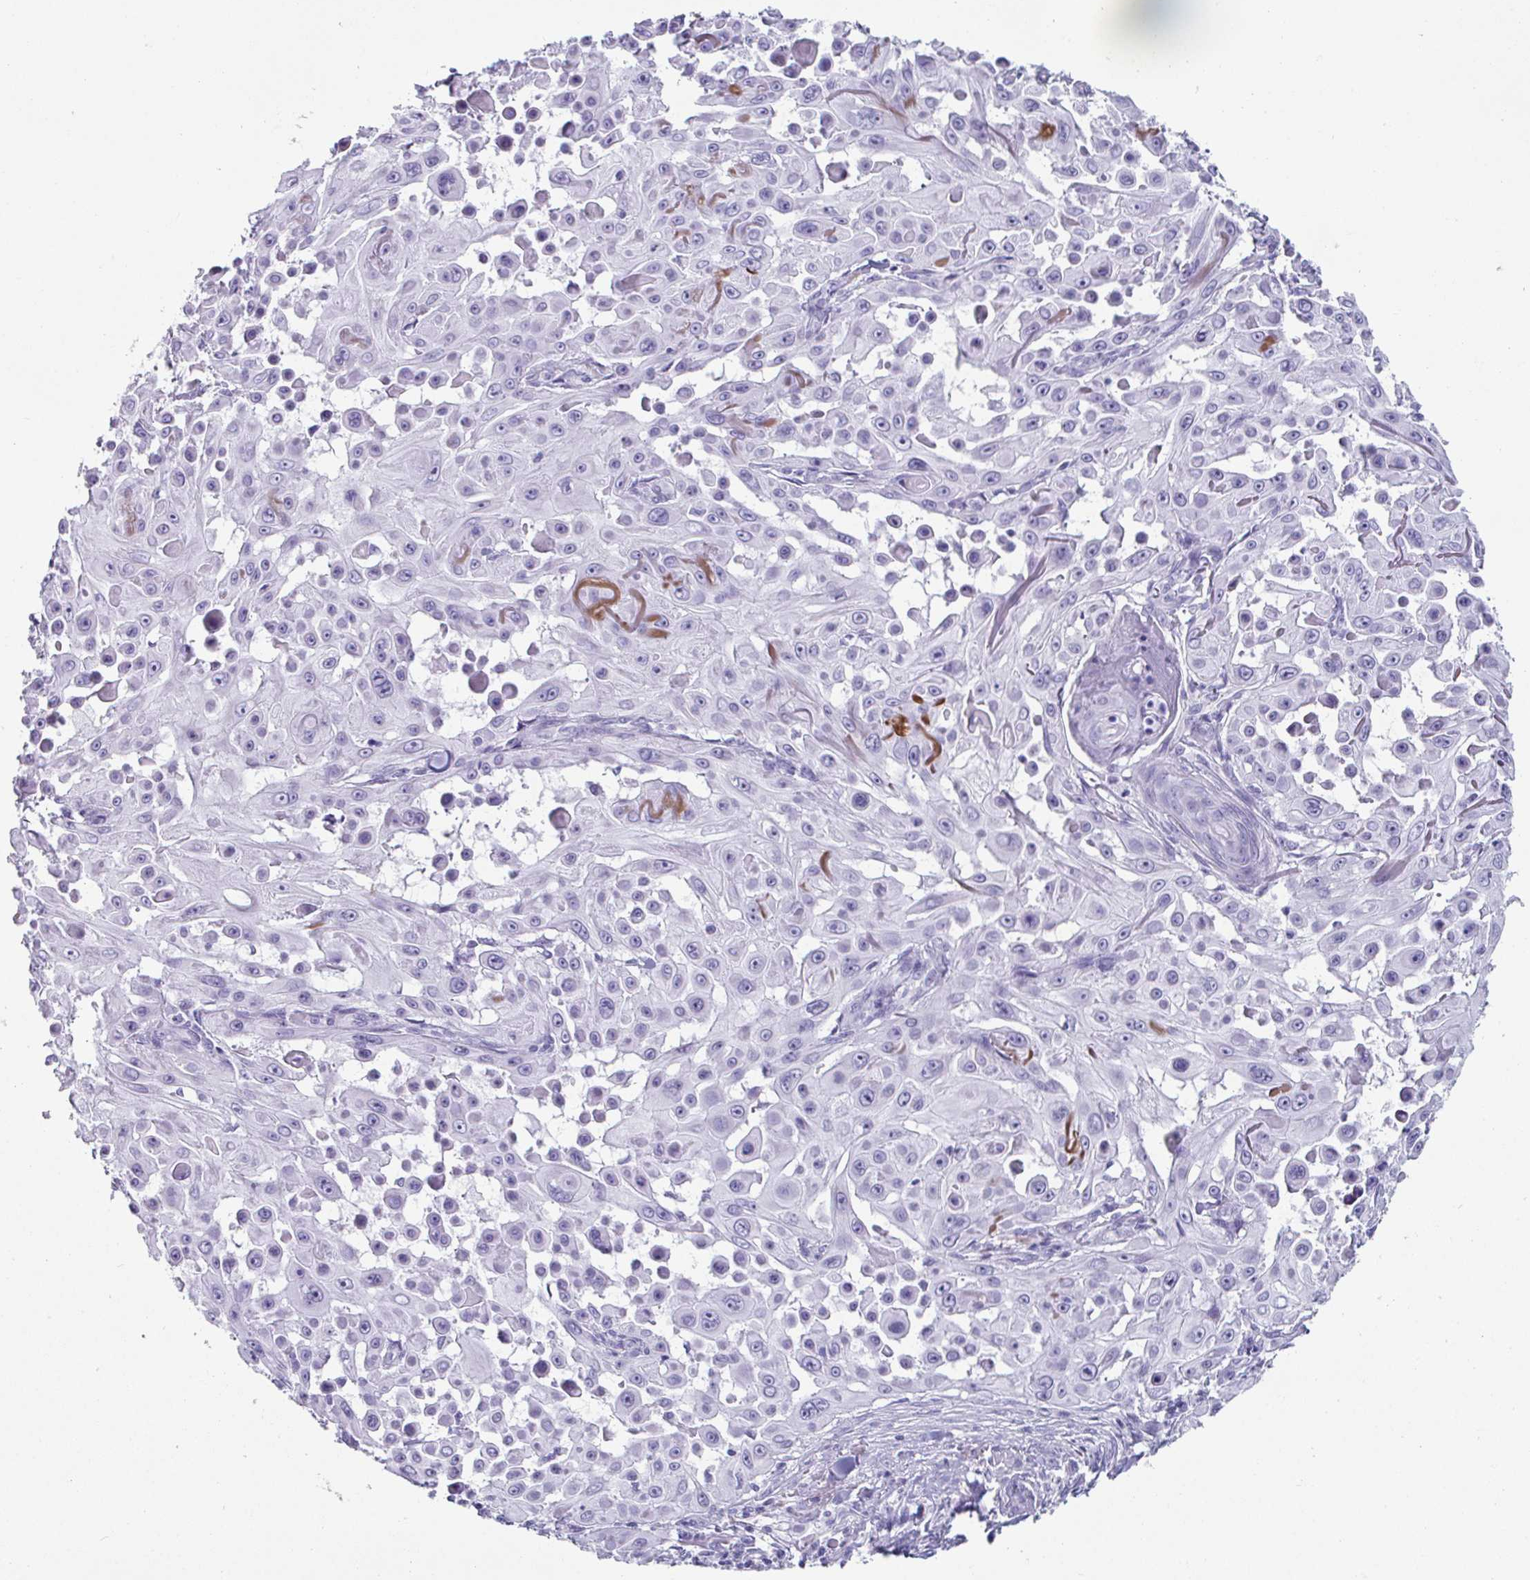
{"staining": {"intensity": "negative", "quantity": "none", "location": "none"}, "tissue": "skin cancer", "cell_type": "Tumor cells", "image_type": "cancer", "snomed": [{"axis": "morphology", "description": "Squamous cell carcinoma, NOS"}, {"axis": "topography", "description": "Skin"}], "caption": "The IHC micrograph has no significant positivity in tumor cells of skin cancer tissue.", "gene": "CREG2", "patient": {"sex": "male", "age": 91}}